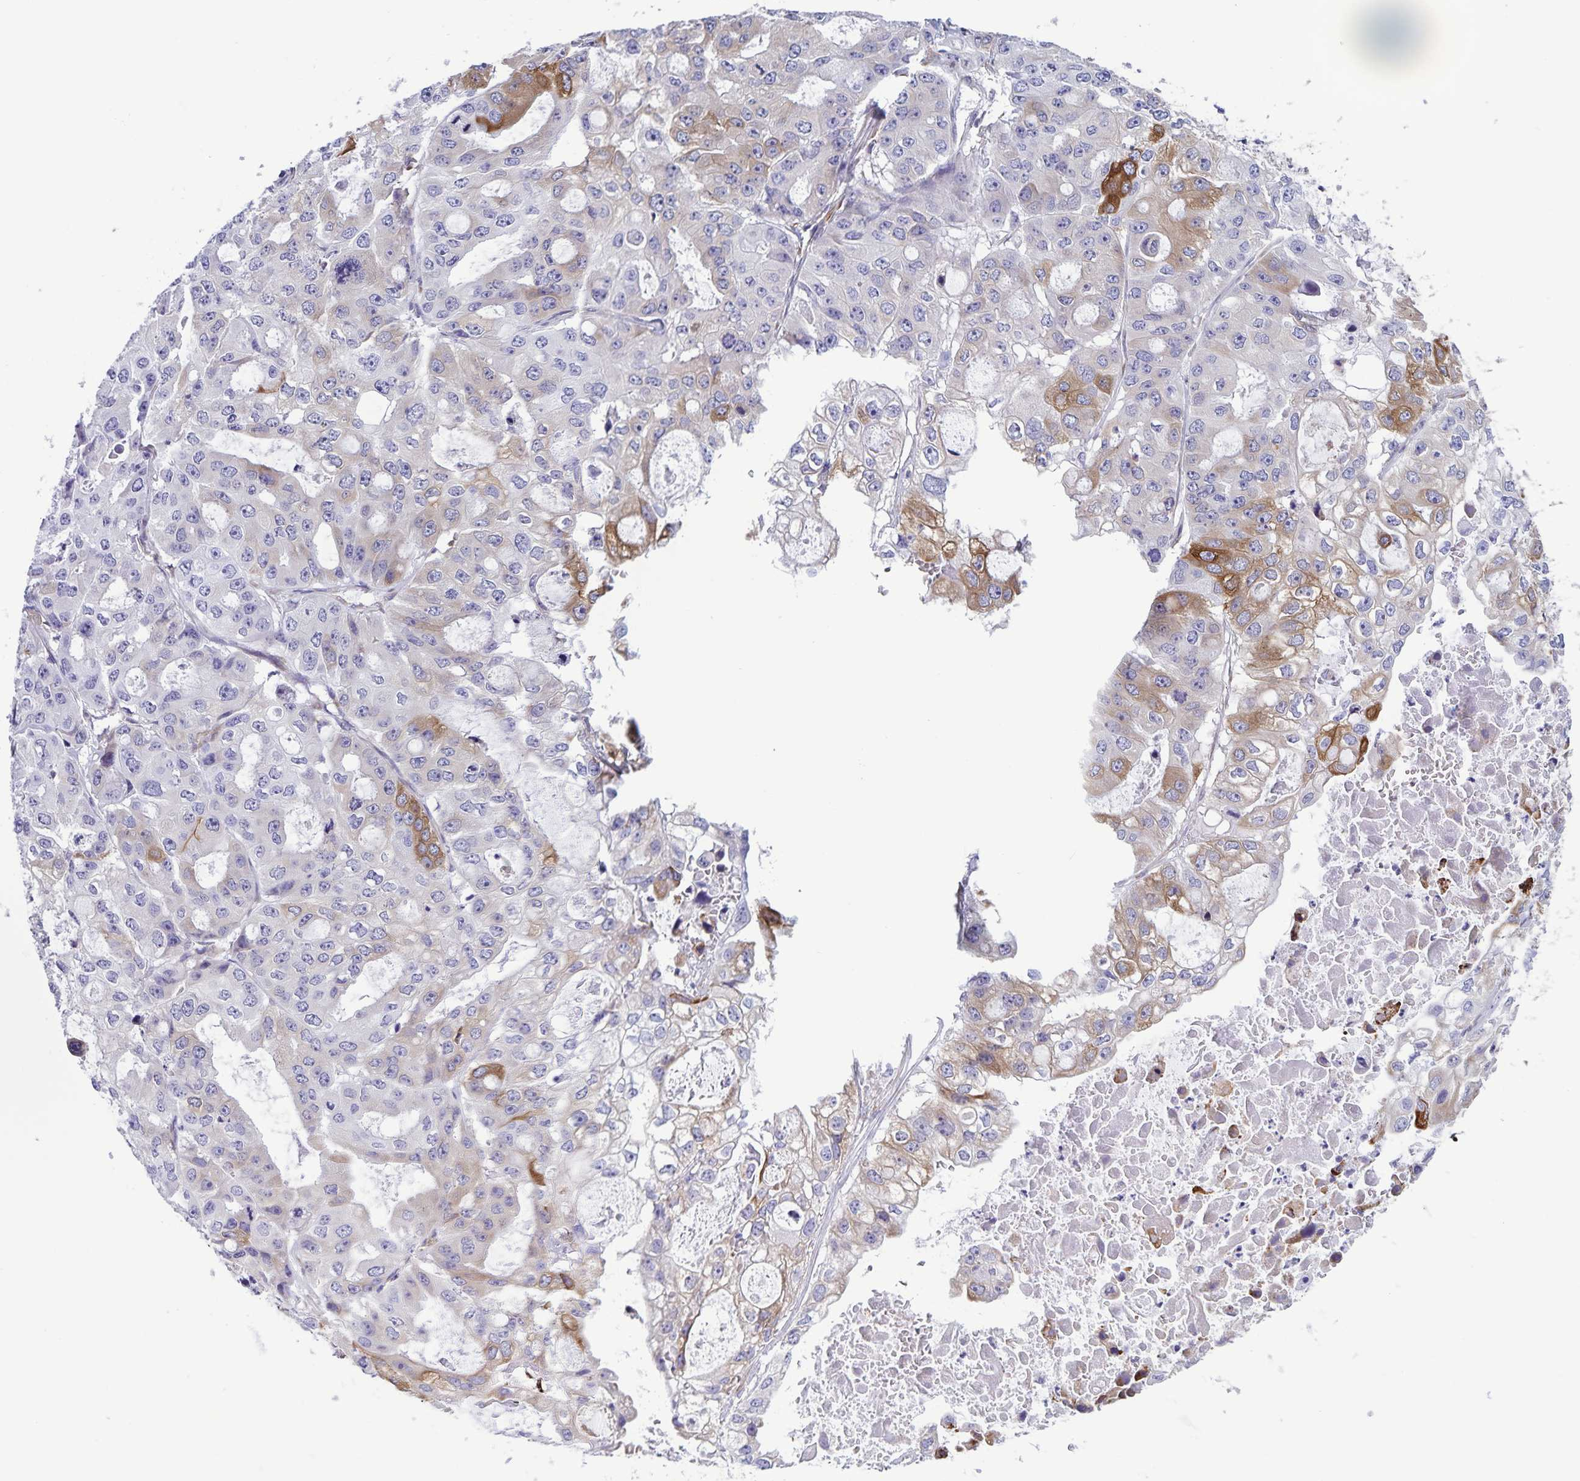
{"staining": {"intensity": "moderate", "quantity": "25%-75%", "location": "cytoplasmic/membranous"}, "tissue": "ovarian cancer", "cell_type": "Tumor cells", "image_type": "cancer", "snomed": [{"axis": "morphology", "description": "Cystadenocarcinoma, serous, NOS"}, {"axis": "topography", "description": "Ovary"}], "caption": "A medium amount of moderate cytoplasmic/membranous expression is appreciated in approximately 25%-75% of tumor cells in serous cystadenocarcinoma (ovarian) tissue.", "gene": "RCN1", "patient": {"sex": "female", "age": 56}}